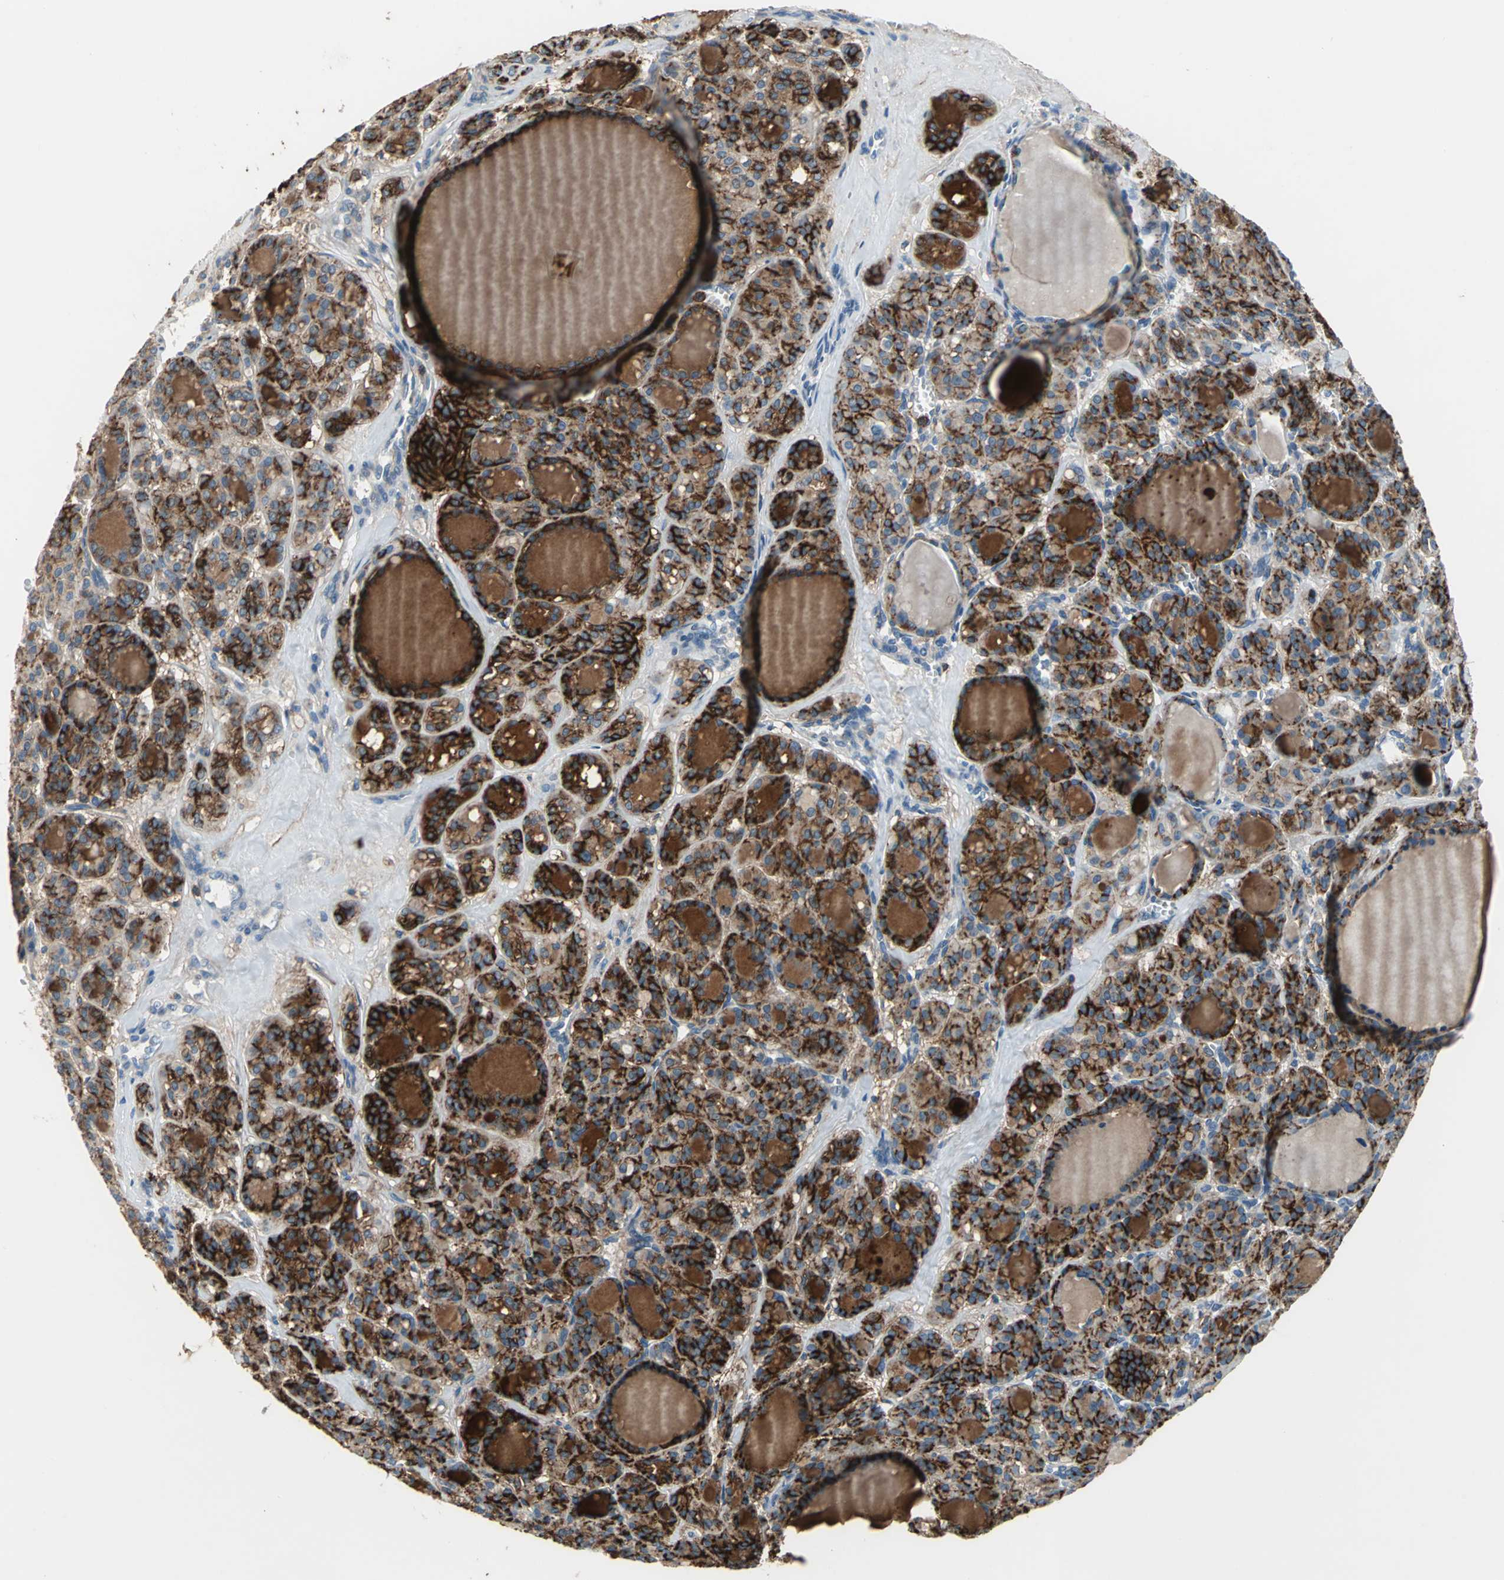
{"staining": {"intensity": "strong", "quantity": ">75%", "location": "cytoplasmic/membranous"}, "tissue": "thyroid cancer", "cell_type": "Tumor cells", "image_type": "cancer", "snomed": [{"axis": "morphology", "description": "Follicular adenoma carcinoma, NOS"}, {"axis": "topography", "description": "Thyroid gland"}], "caption": "Protein expression analysis of human thyroid cancer reveals strong cytoplasmic/membranous expression in approximately >75% of tumor cells.", "gene": "CD44", "patient": {"sex": "female", "age": 71}}